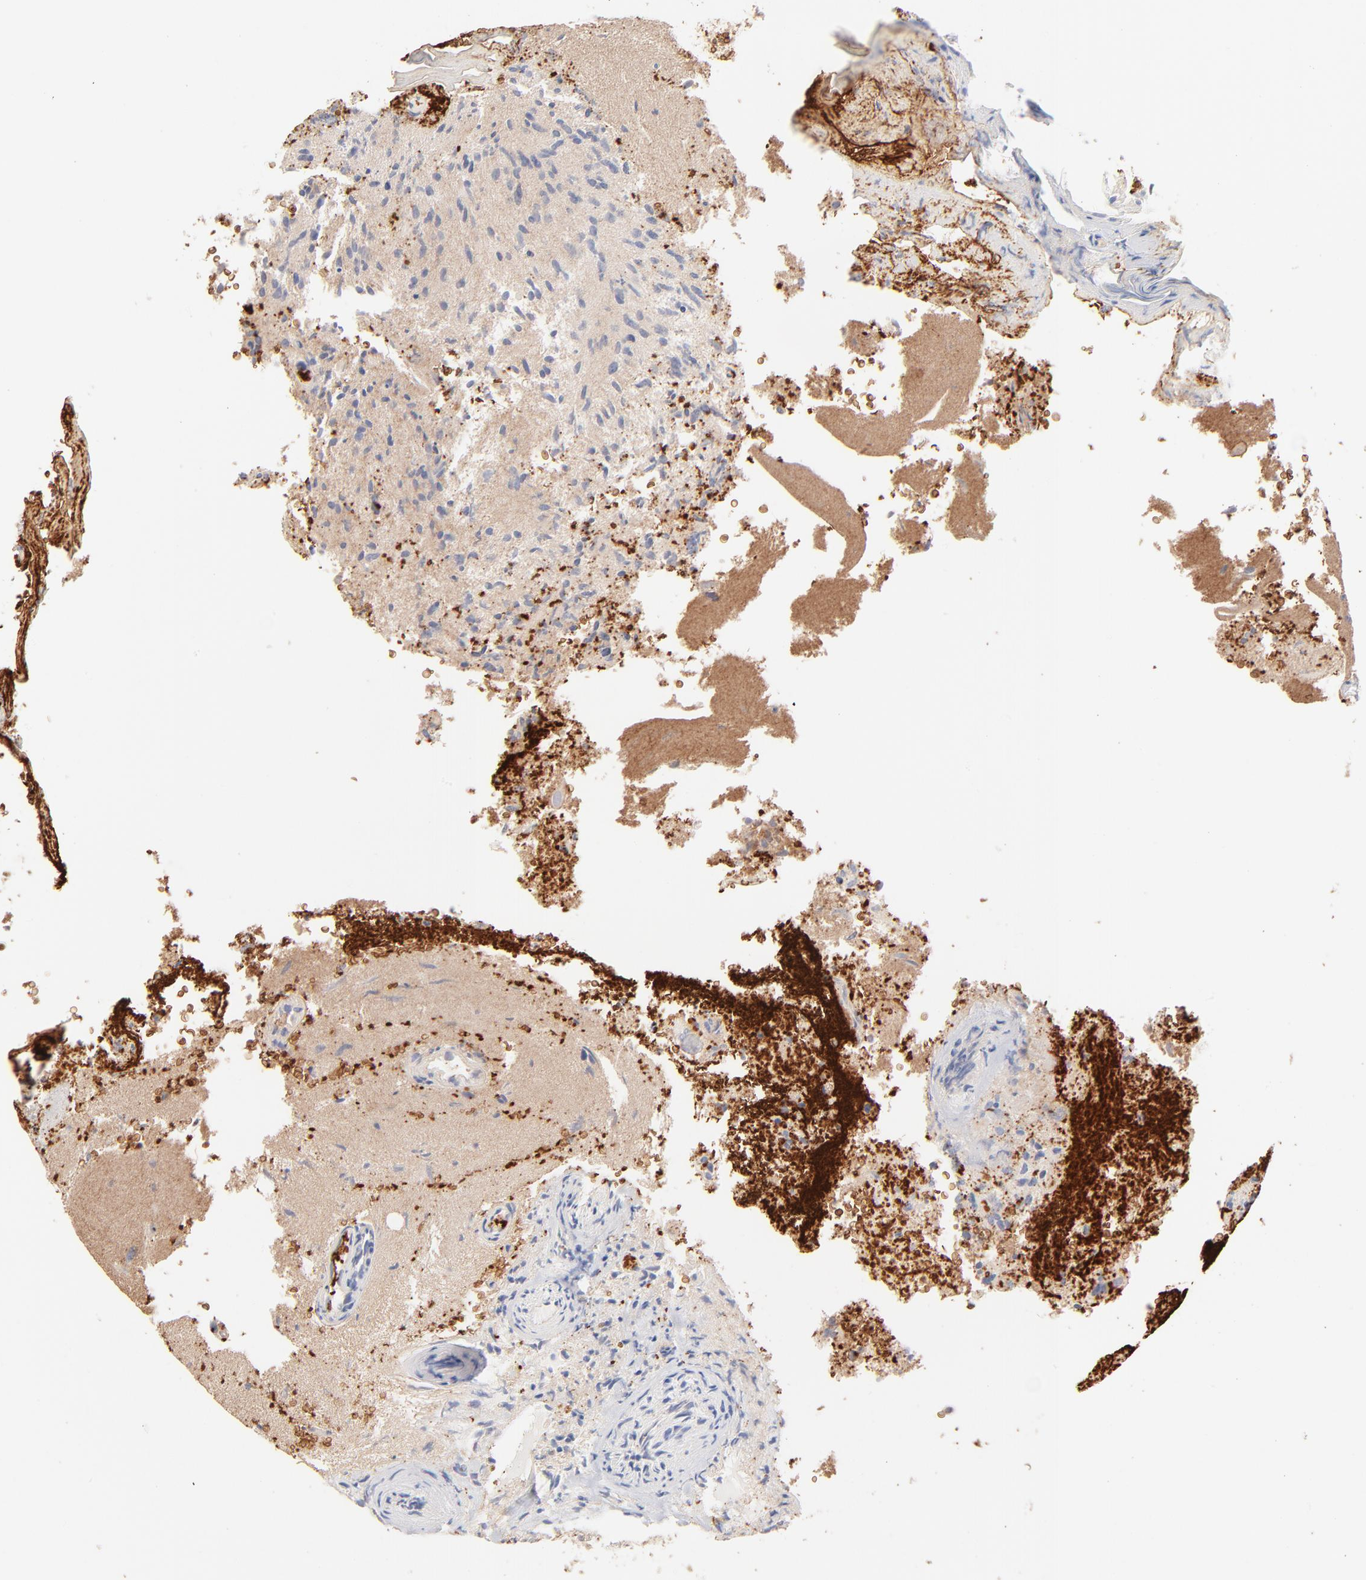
{"staining": {"intensity": "negative", "quantity": "none", "location": "none"}, "tissue": "glioma", "cell_type": "Tumor cells", "image_type": "cancer", "snomed": [{"axis": "morphology", "description": "Normal tissue, NOS"}, {"axis": "morphology", "description": "Glioma, malignant, High grade"}, {"axis": "topography", "description": "Cerebral cortex"}], "caption": "An image of glioma stained for a protein exhibits no brown staining in tumor cells.", "gene": "SPTB", "patient": {"sex": "male", "age": 75}}